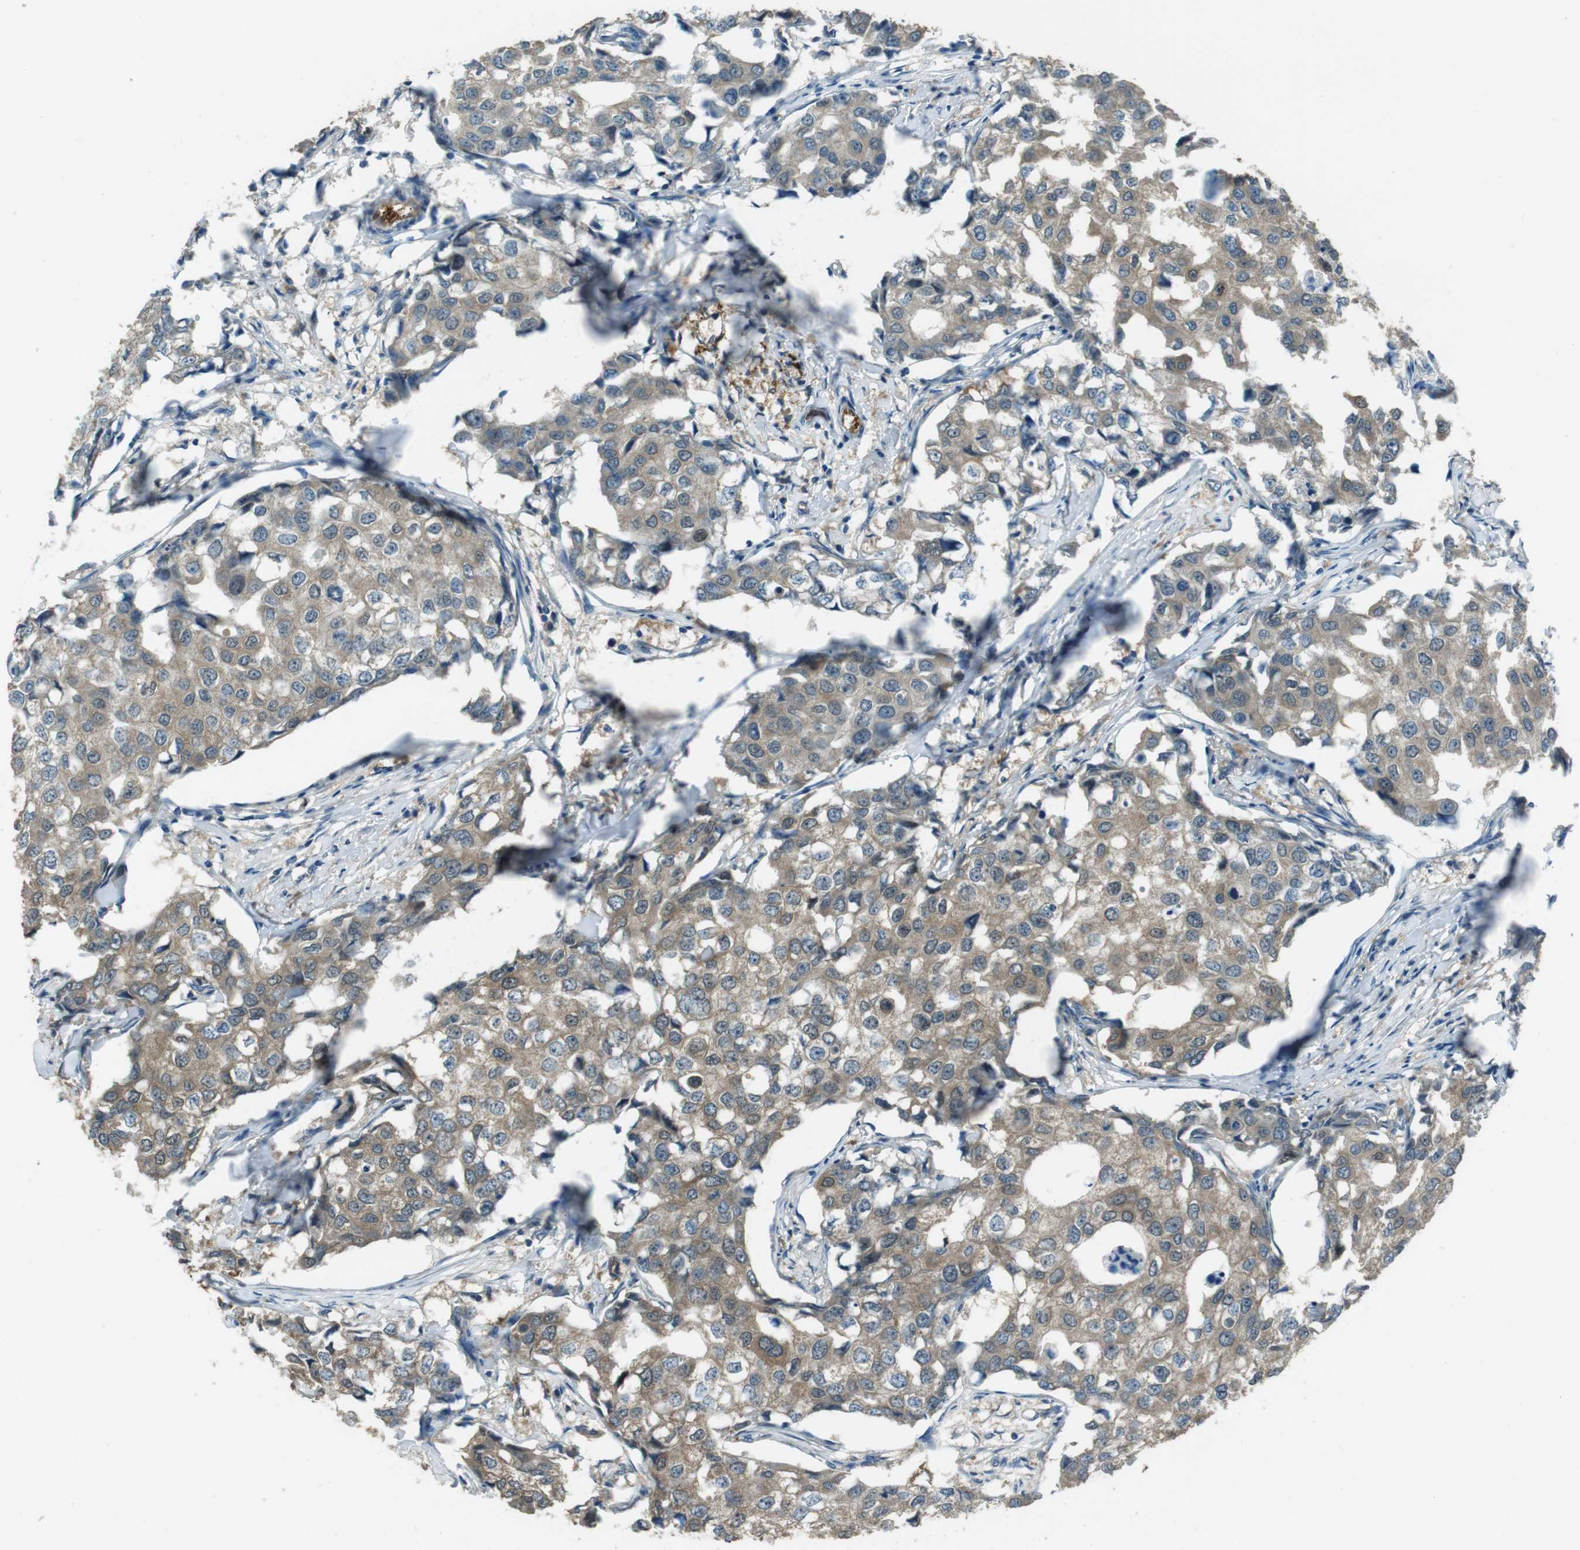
{"staining": {"intensity": "moderate", "quantity": ">75%", "location": "cytoplasmic/membranous"}, "tissue": "breast cancer", "cell_type": "Tumor cells", "image_type": "cancer", "snomed": [{"axis": "morphology", "description": "Duct carcinoma"}, {"axis": "topography", "description": "Breast"}], "caption": "Immunohistochemical staining of breast cancer (intraductal carcinoma) reveals moderate cytoplasmic/membranous protein expression in approximately >75% of tumor cells. Nuclei are stained in blue.", "gene": "MFAP3", "patient": {"sex": "female", "age": 27}}